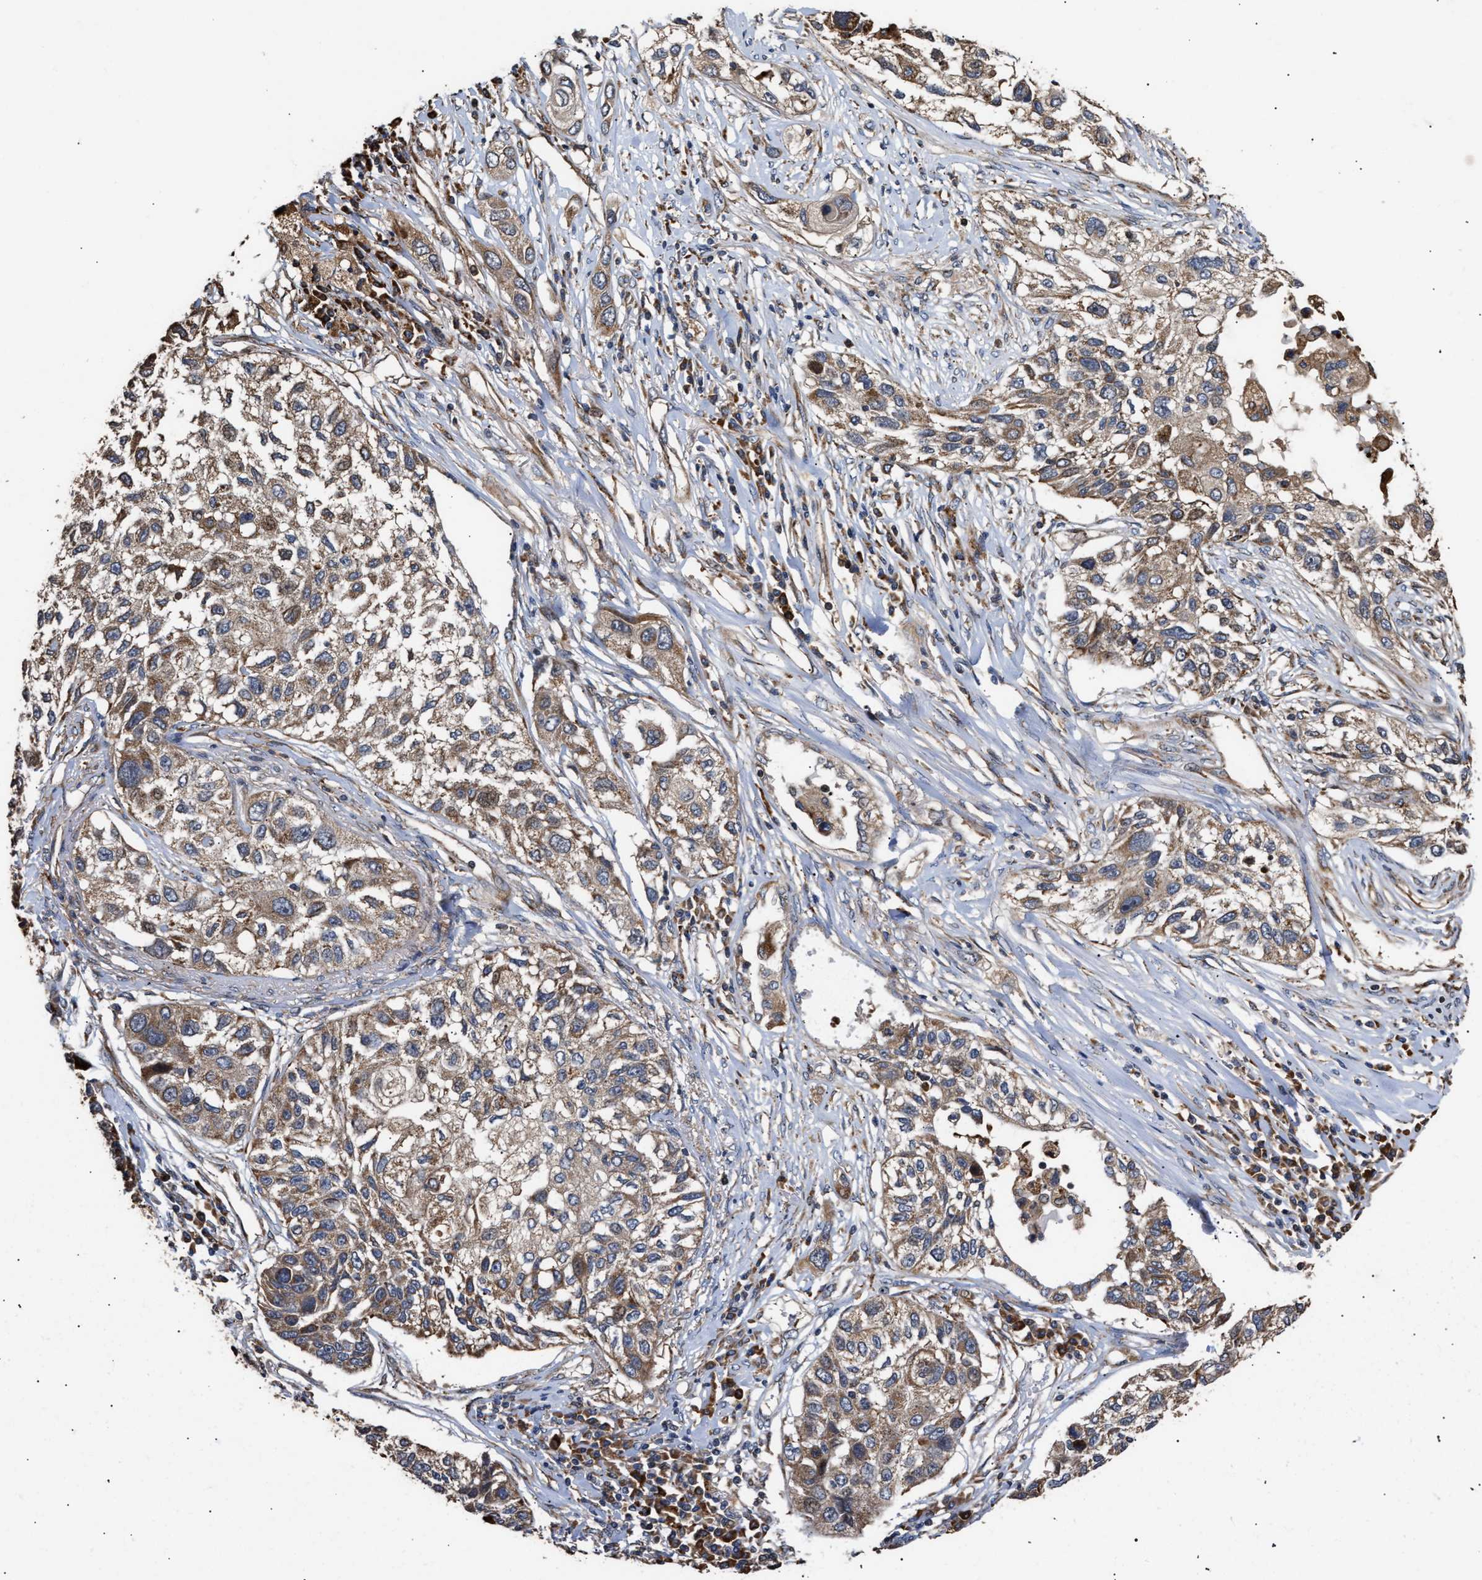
{"staining": {"intensity": "moderate", "quantity": ">75%", "location": "cytoplasmic/membranous"}, "tissue": "lung cancer", "cell_type": "Tumor cells", "image_type": "cancer", "snomed": [{"axis": "morphology", "description": "Squamous cell carcinoma, NOS"}, {"axis": "topography", "description": "Lung"}], "caption": "Brown immunohistochemical staining in lung squamous cell carcinoma shows moderate cytoplasmic/membranous positivity in approximately >75% of tumor cells. The staining was performed using DAB, with brown indicating positive protein expression. Nuclei are stained blue with hematoxylin.", "gene": "GOSR1", "patient": {"sex": "male", "age": 71}}